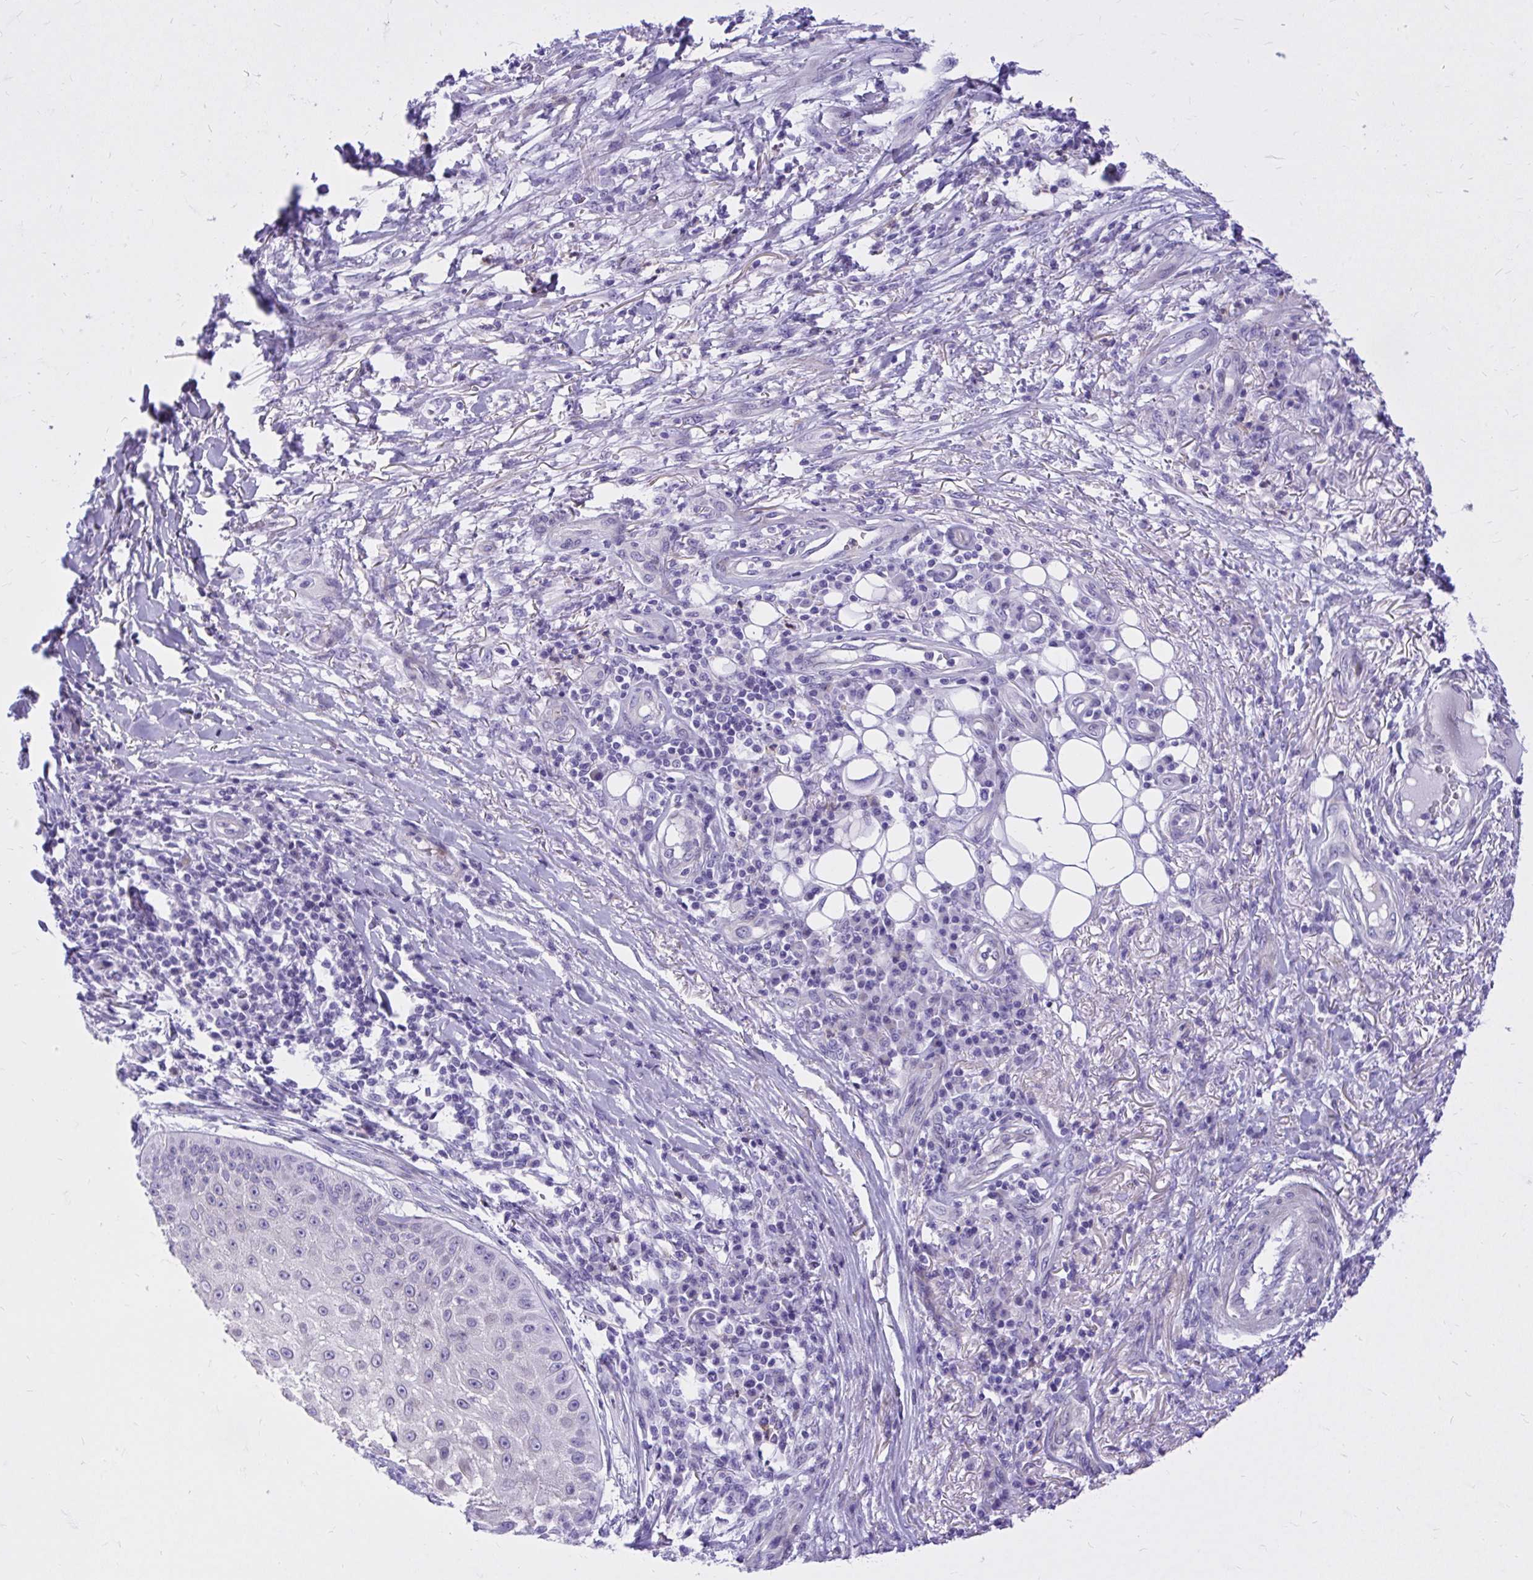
{"staining": {"intensity": "negative", "quantity": "none", "location": "none"}, "tissue": "skin cancer", "cell_type": "Tumor cells", "image_type": "cancer", "snomed": [{"axis": "morphology", "description": "Squamous cell carcinoma, NOS"}, {"axis": "topography", "description": "Skin"}], "caption": "An IHC photomicrograph of skin cancer (squamous cell carcinoma) is shown. There is no staining in tumor cells of skin cancer (squamous cell carcinoma).", "gene": "ADAMTSL1", "patient": {"sex": "male", "age": 70}}